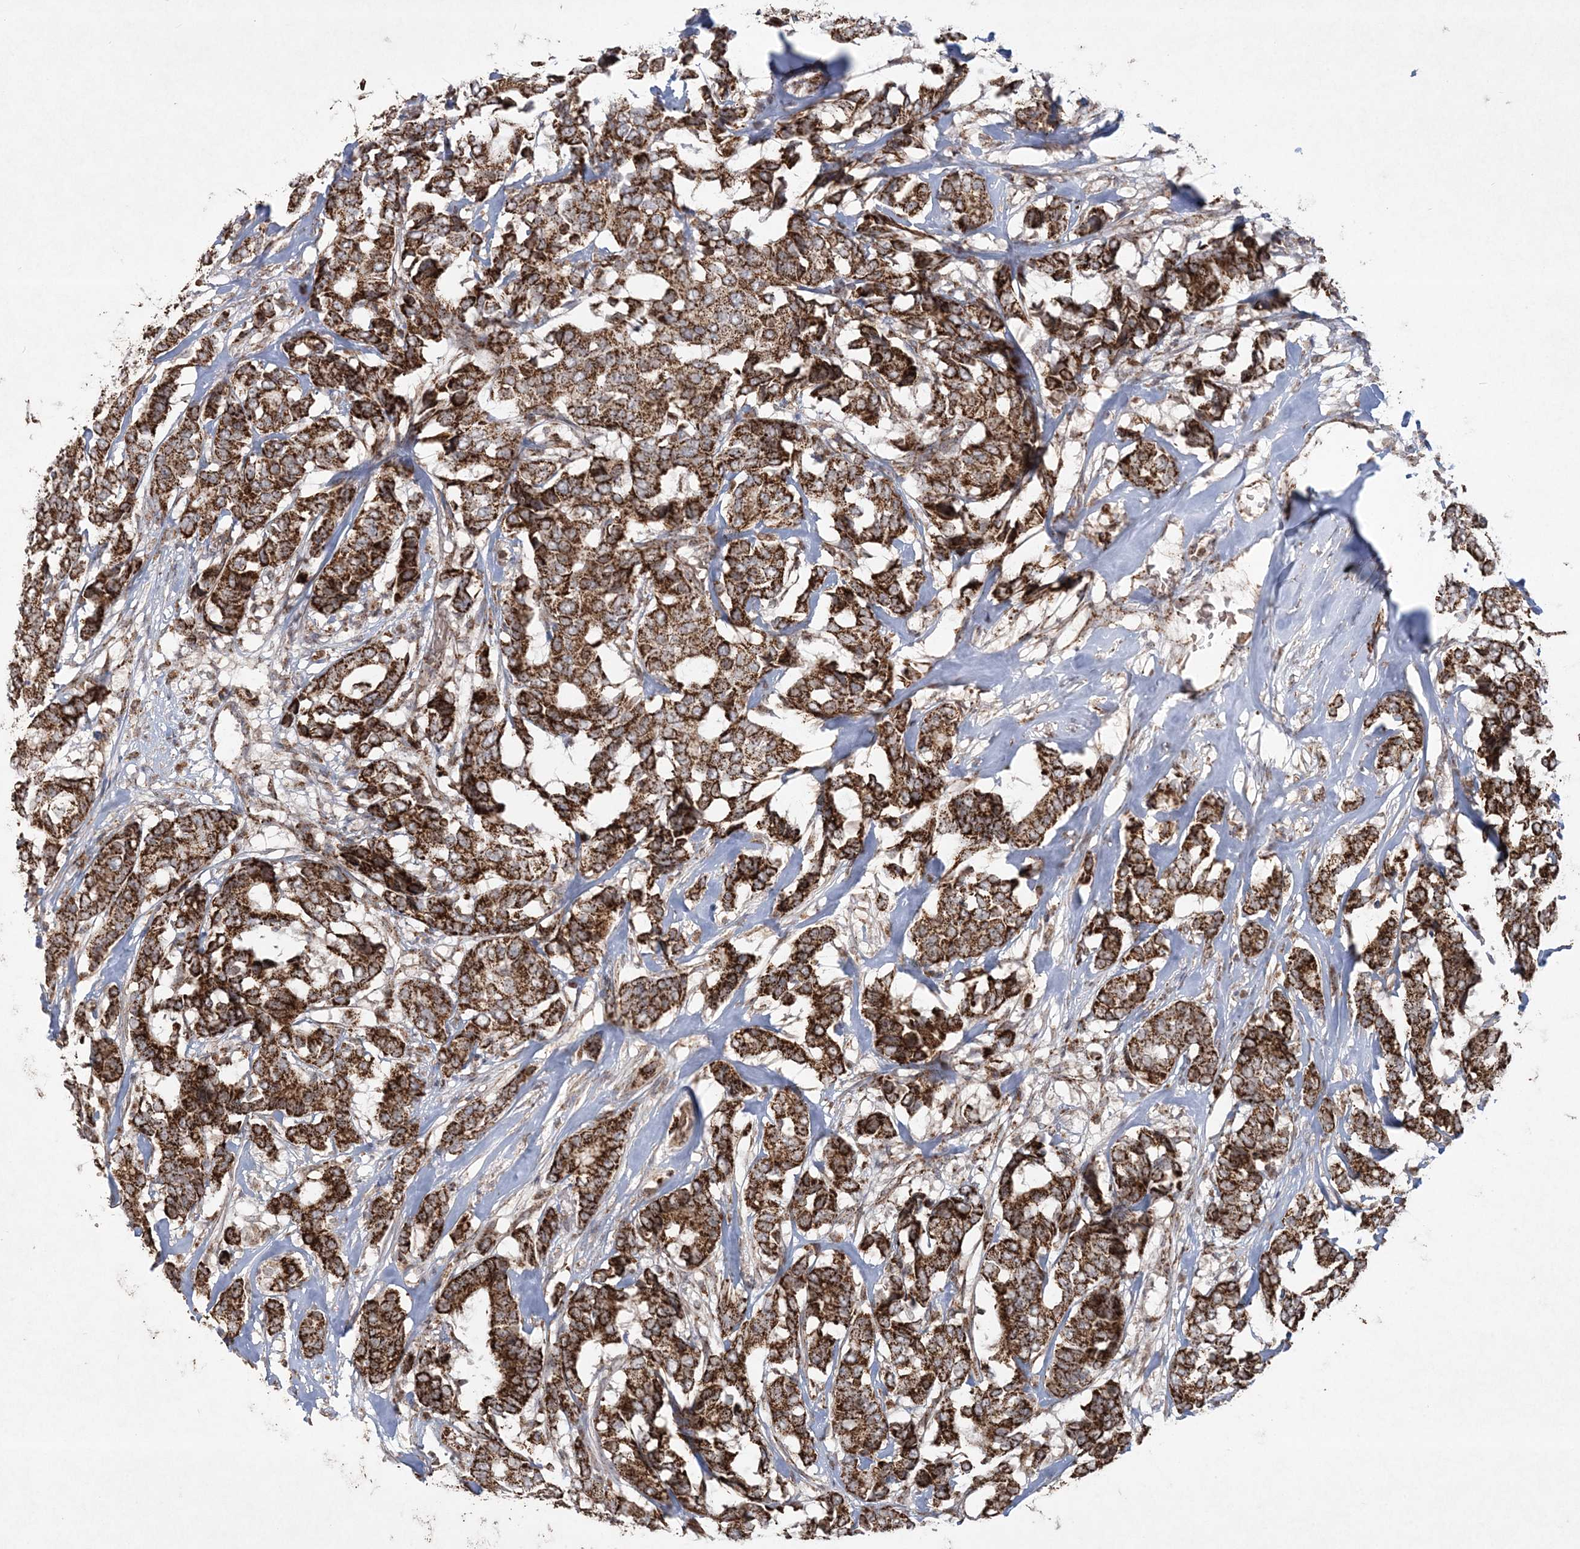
{"staining": {"intensity": "strong", "quantity": ">75%", "location": "cytoplasmic/membranous"}, "tissue": "breast cancer", "cell_type": "Tumor cells", "image_type": "cancer", "snomed": [{"axis": "morphology", "description": "Duct carcinoma"}, {"axis": "topography", "description": "Breast"}], "caption": "Brown immunohistochemical staining in breast cancer reveals strong cytoplasmic/membranous positivity in about >75% of tumor cells. (brown staining indicates protein expression, while blue staining denotes nuclei).", "gene": "LRPPRC", "patient": {"sex": "female", "age": 87}}